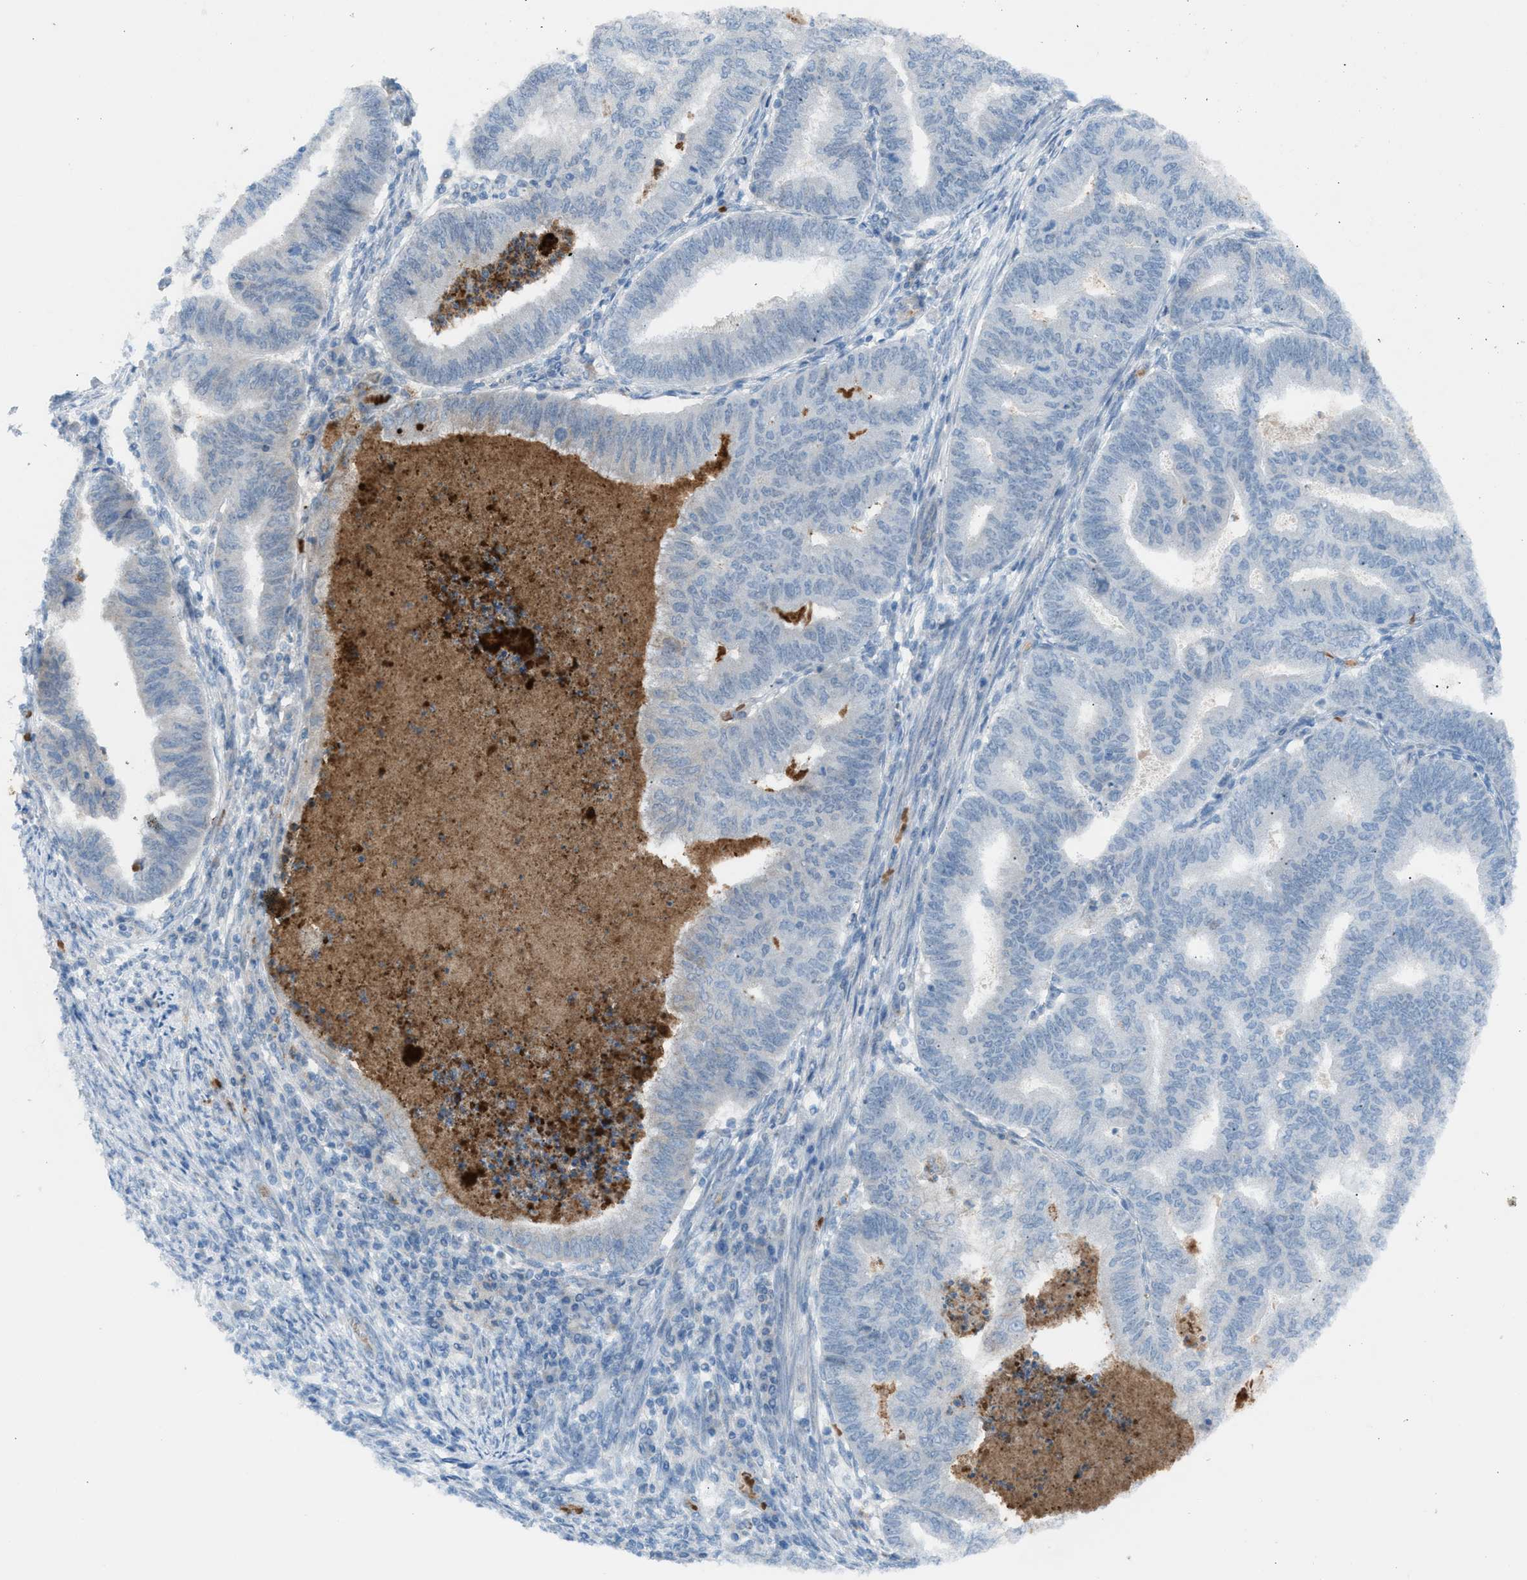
{"staining": {"intensity": "negative", "quantity": "none", "location": "none"}, "tissue": "endometrial cancer", "cell_type": "Tumor cells", "image_type": "cancer", "snomed": [{"axis": "morphology", "description": "Polyp, NOS"}, {"axis": "morphology", "description": "Adenocarcinoma, NOS"}, {"axis": "morphology", "description": "Adenoma, NOS"}, {"axis": "topography", "description": "Endometrium"}], "caption": "Immunohistochemistry (IHC) of human adenocarcinoma (endometrial) exhibits no positivity in tumor cells.", "gene": "CFAP77", "patient": {"sex": "female", "age": 79}}